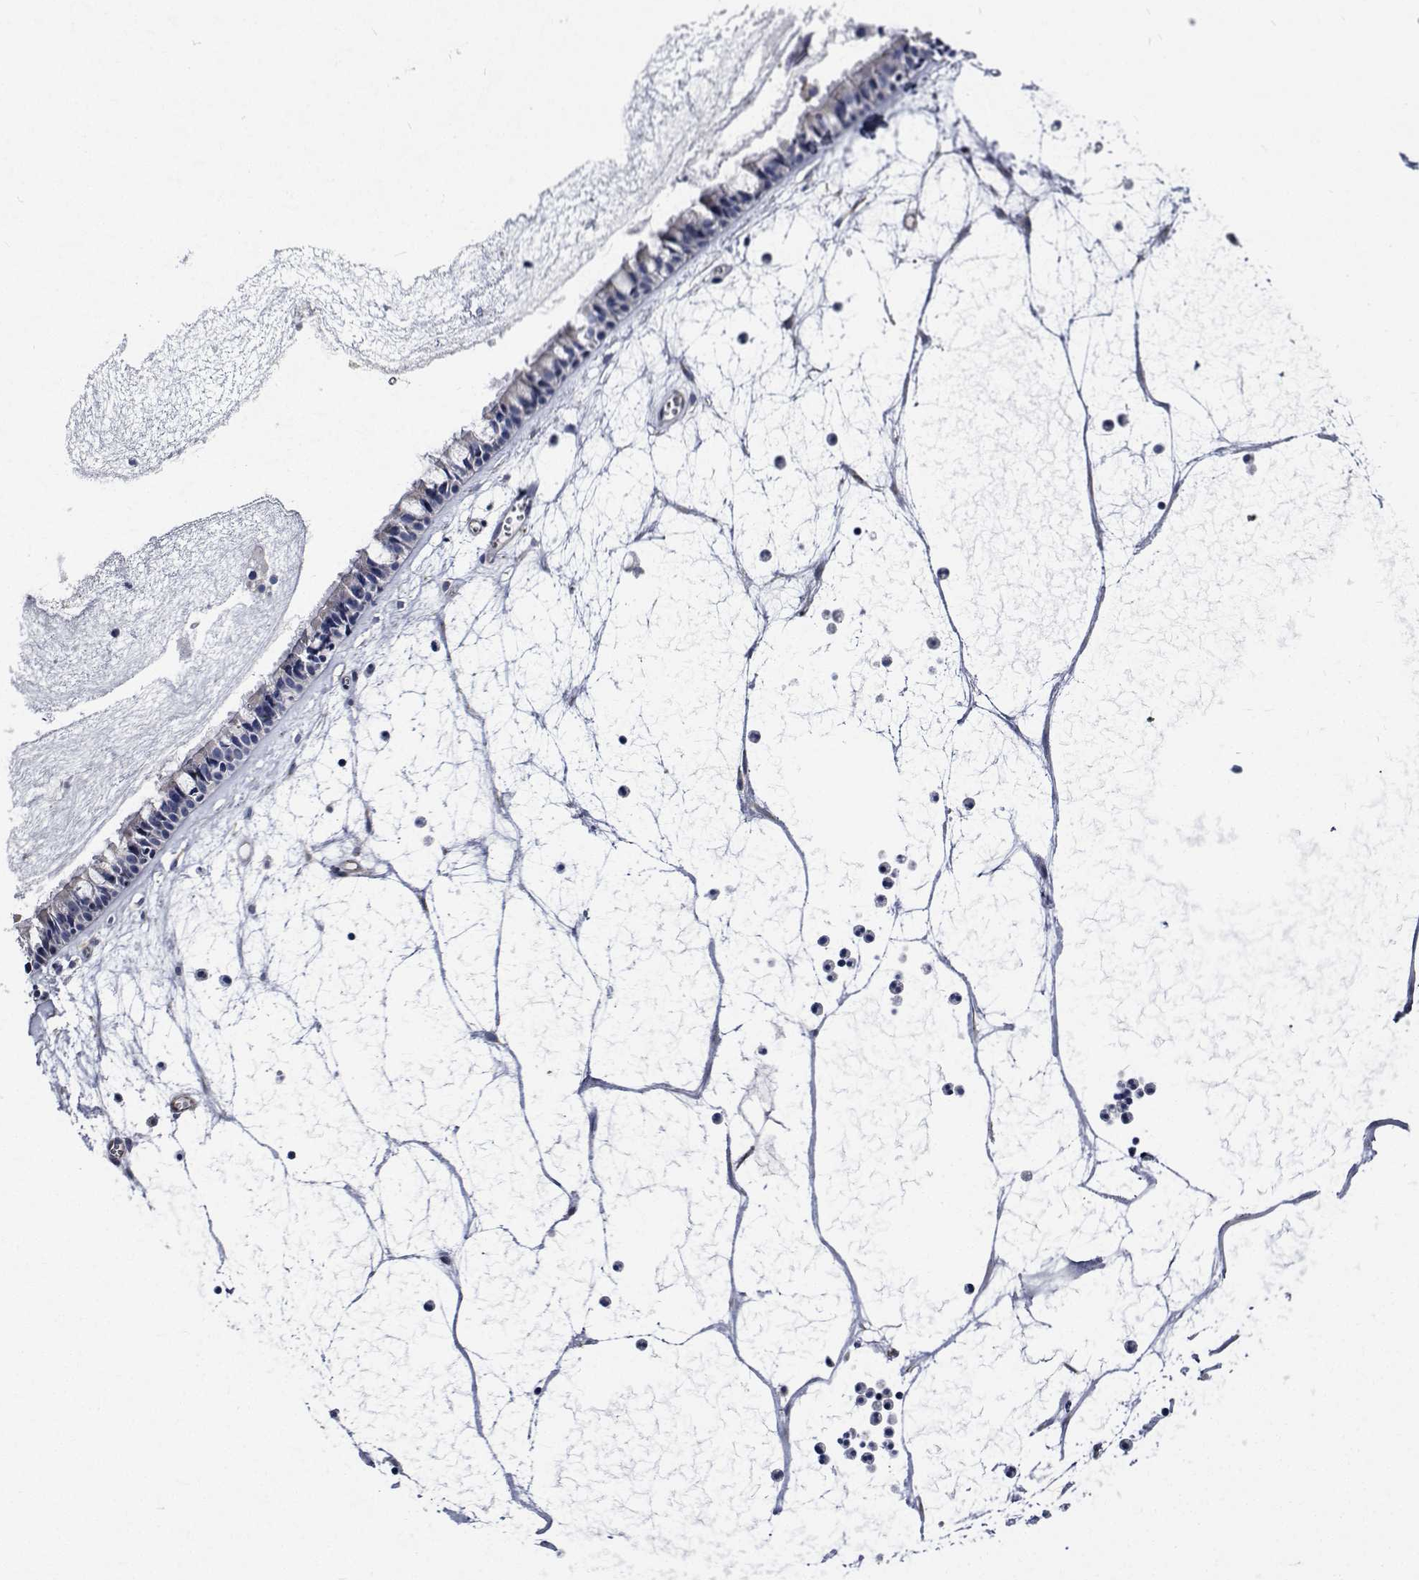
{"staining": {"intensity": "negative", "quantity": "none", "location": "none"}, "tissue": "nasopharynx", "cell_type": "Respiratory epithelial cells", "image_type": "normal", "snomed": [{"axis": "morphology", "description": "Normal tissue, NOS"}, {"axis": "topography", "description": "Nasopharynx"}], "caption": "An image of nasopharynx stained for a protein demonstrates no brown staining in respiratory epithelial cells. (DAB immunohistochemistry (IHC) visualized using brightfield microscopy, high magnification).", "gene": "TTBK1", "patient": {"sex": "male", "age": 31}}